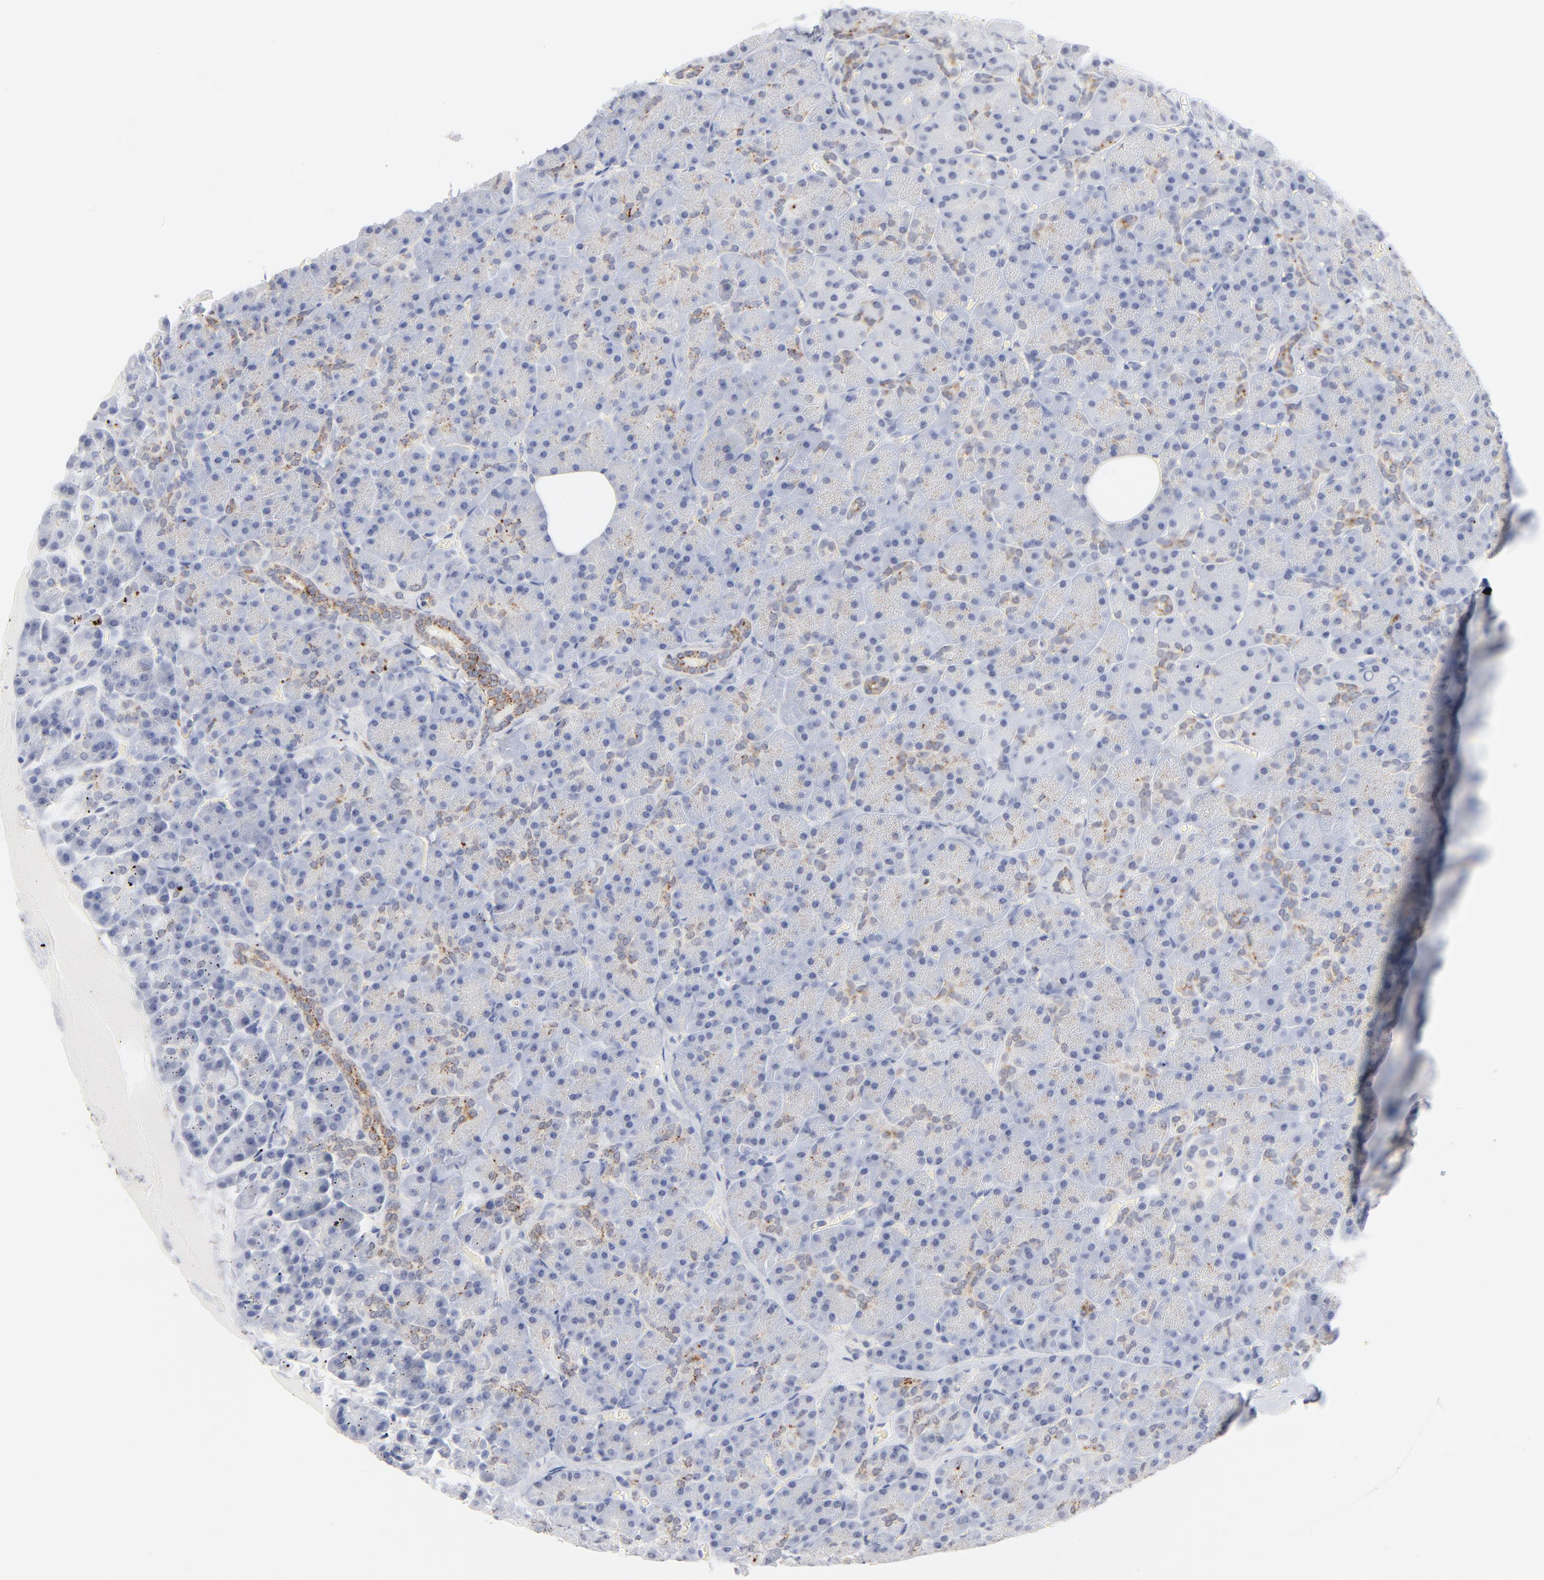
{"staining": {"intensity": "moderate", "quantity": "25%-75%", "location": "cytoplasmic/membranous"}, "tissue": "pancreas", "cell_type": "Exocrine glandular cells", "image_type": "normal", "snomed": [{"axis": "morphology", "description": "Normal tissue, NOS"}, {"axis": "topography", "description": "Pancreas"}], "caption": "Human pancreas stained for a protein (brown) reveals moderate cytoplasmic/membranous positive positivity in approximately 25%-75% of exocrine glandular cells.", "gene": "LTBP2", "patient": {"sex": "female", "age": 35}}